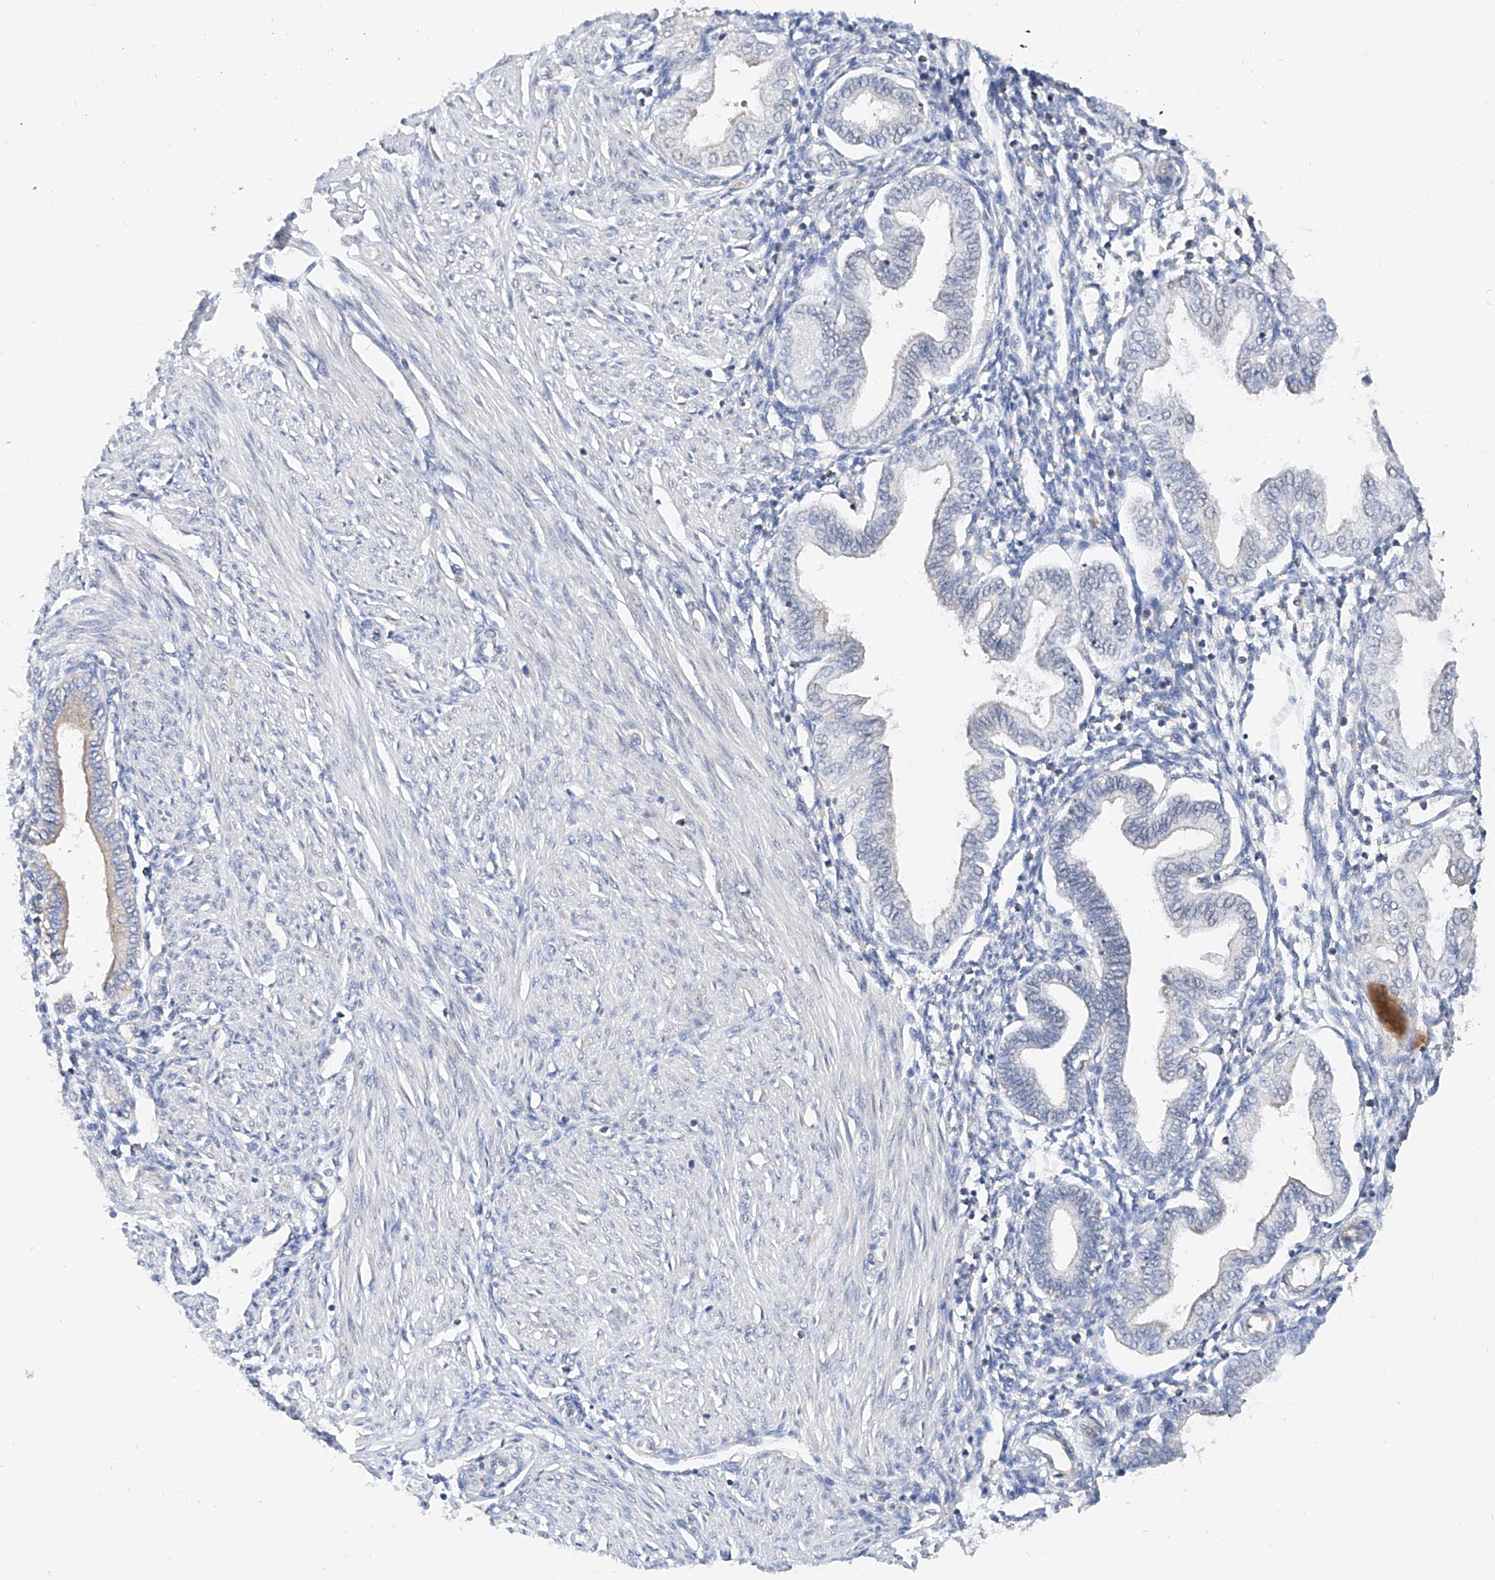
{"staining": {"intensity": "negative", "quantity": "none", "location": "none"}, "tissue": "endometrium", "cell_type": "Cells in endometrial stroma", "image_type": "normal", "snomed": [{"axis": "morphology", "description": "Normal tissue, NOS"}, {"axis": "topography", "description": "Endometrium"}], "caption": "Immunohistochemistry micrograph of normal endometrium stained for a protein (brown), which displays no staining in cells in endometrial stroma. (DAB immunohistochemistry visualized using brightfield microscopy, high magnification).", "gene": "CARMIL3", "patient": {"sex": "female", "age": 53}}